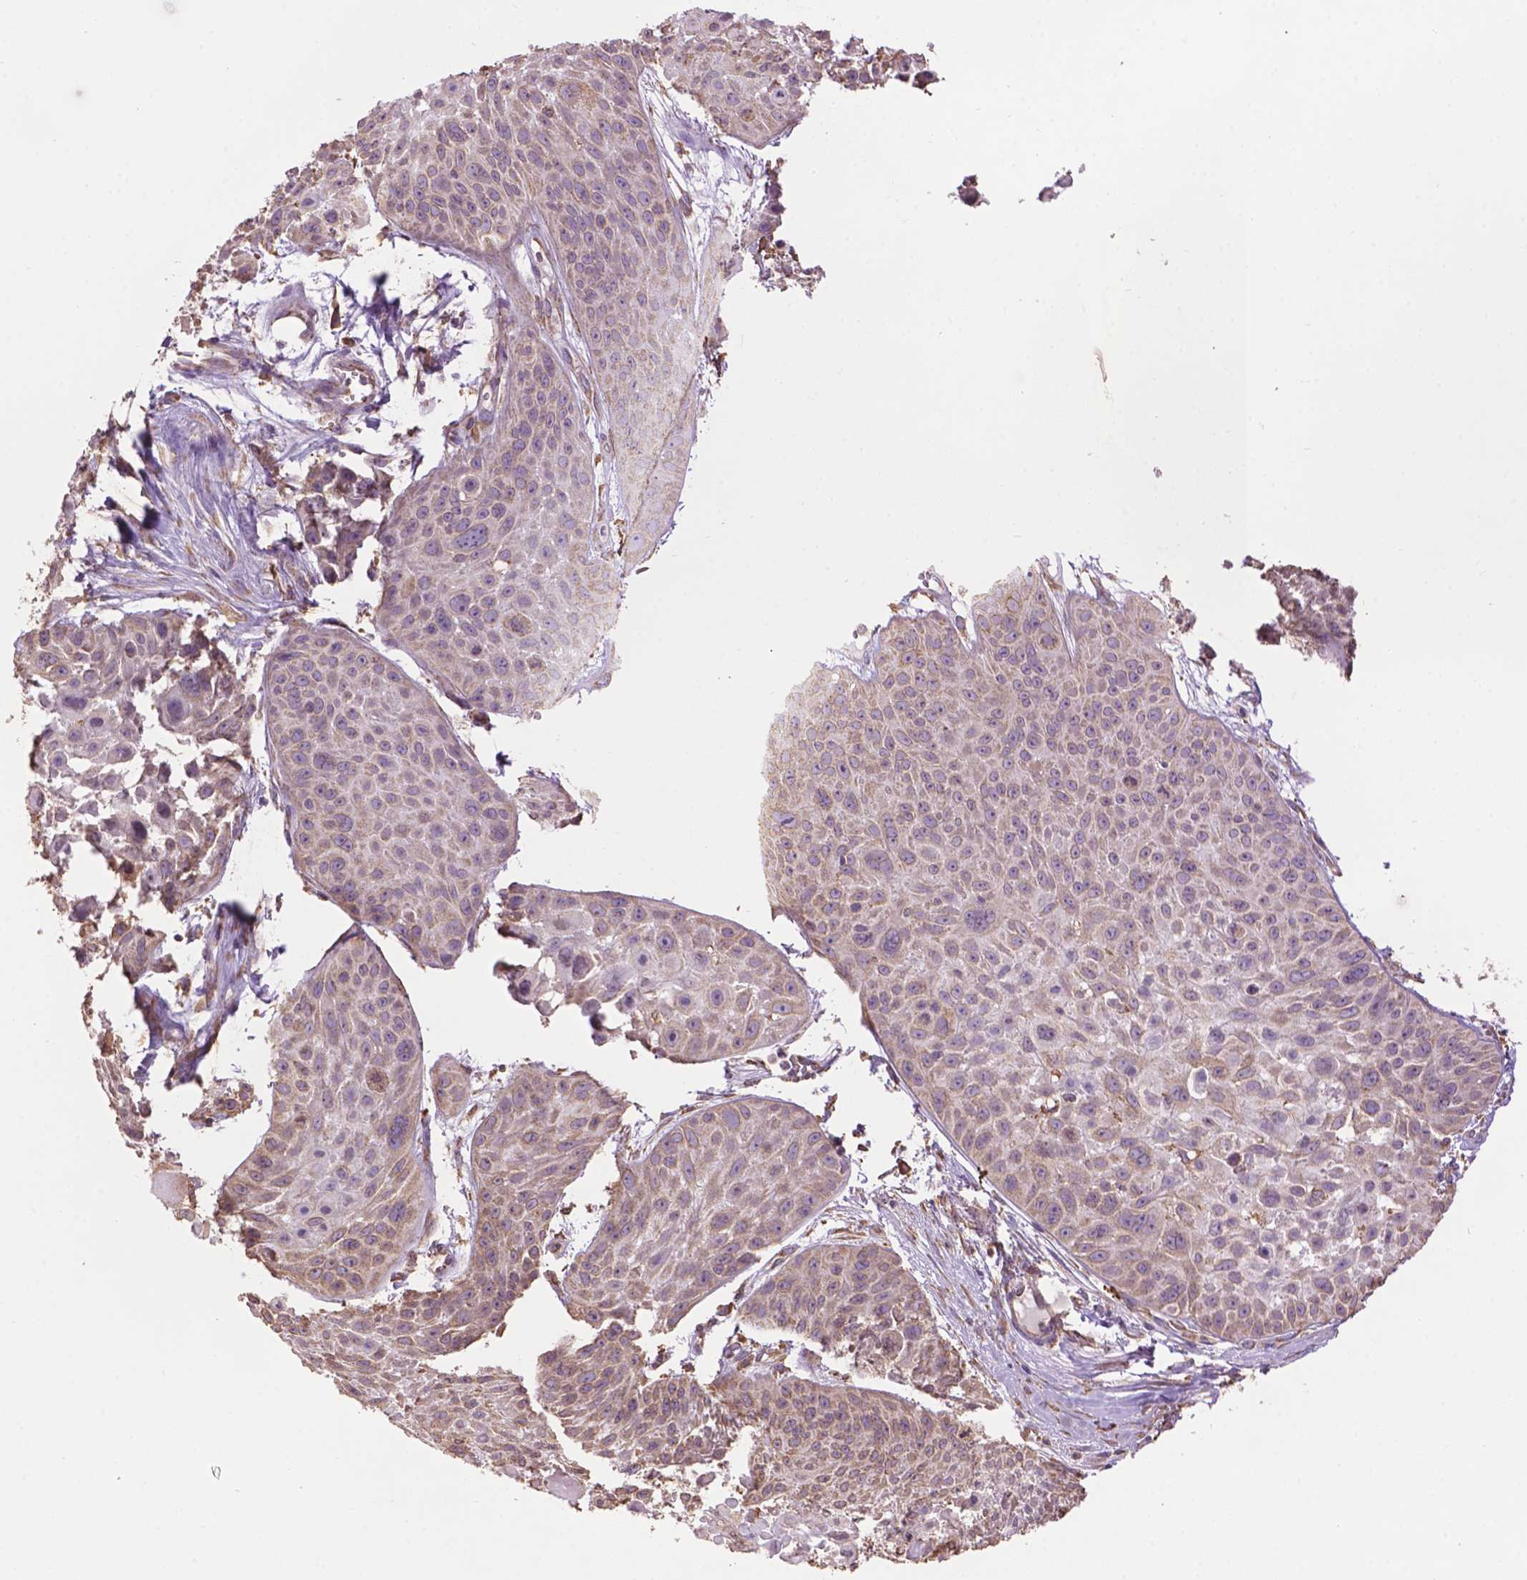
{"staining": {"intensity": "weak", "quantity": "25%-75%", "location": "cytoplasmic/membranous"}, "tissue": "skin cancer", "cell_type": "Tumor cells", "image_type": "cancer", "snomed": [{"axis": "morphology", "description": "Squamous cell carcinoma, NOS"}, {"axis": "topography", "description": "Skin"}, {"axis": "topography", "description": "Anal"}], "caption": "Immunohistochemical staining of human skin cancer demonstrates low levels of weak cytoplasmic/membranous protein positivity in approximately 25%-75% of tumor cells.", "gene": "PPP2R5E", "patient": {"sex": "female", "age": 75}}